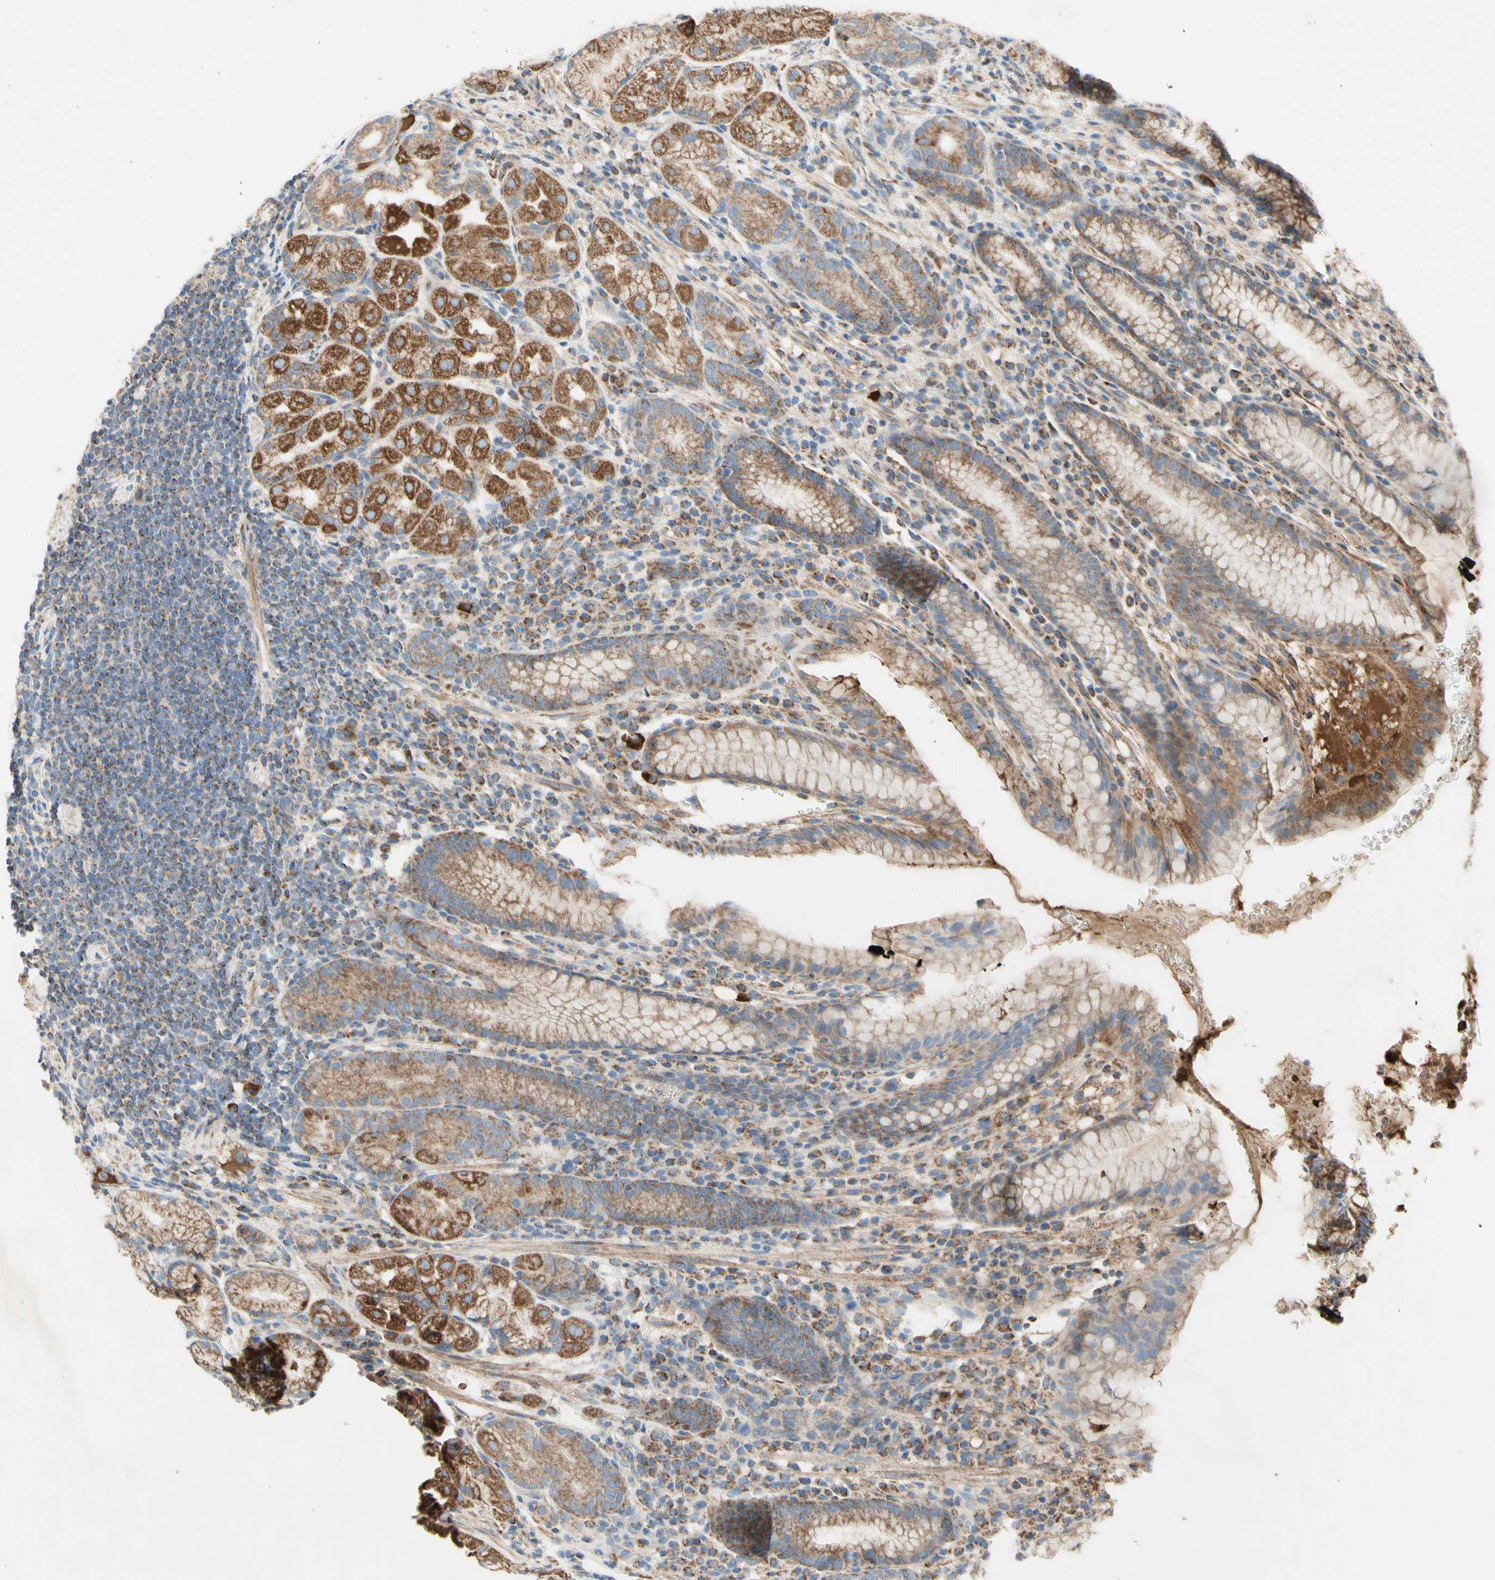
{"staining": {"intensity": "moderate", "quantity": ">75%", "location": "cytoplasmic/membranous"}, "tissue": "stomach", "cell_type": "Glandular cells", "image_type": "normal", "snomed": [{"axis": "morphology", "description": "Normal tissue, NOS"}, {"axis": "topography", "description": "Stomach, lower"}], "caption": "Immunohistochemical staining of unremarkable human stomach reveals moderate cytoplasmic/membranous protein positivity in about >75% of glandular cells. The staining is performed using DAB brown chromogen to label protein expression. The nuclei are counter-stained blue using hematoxylin.", "gene": "SDHB", "patient": {"sex": "male", "age": 52}}